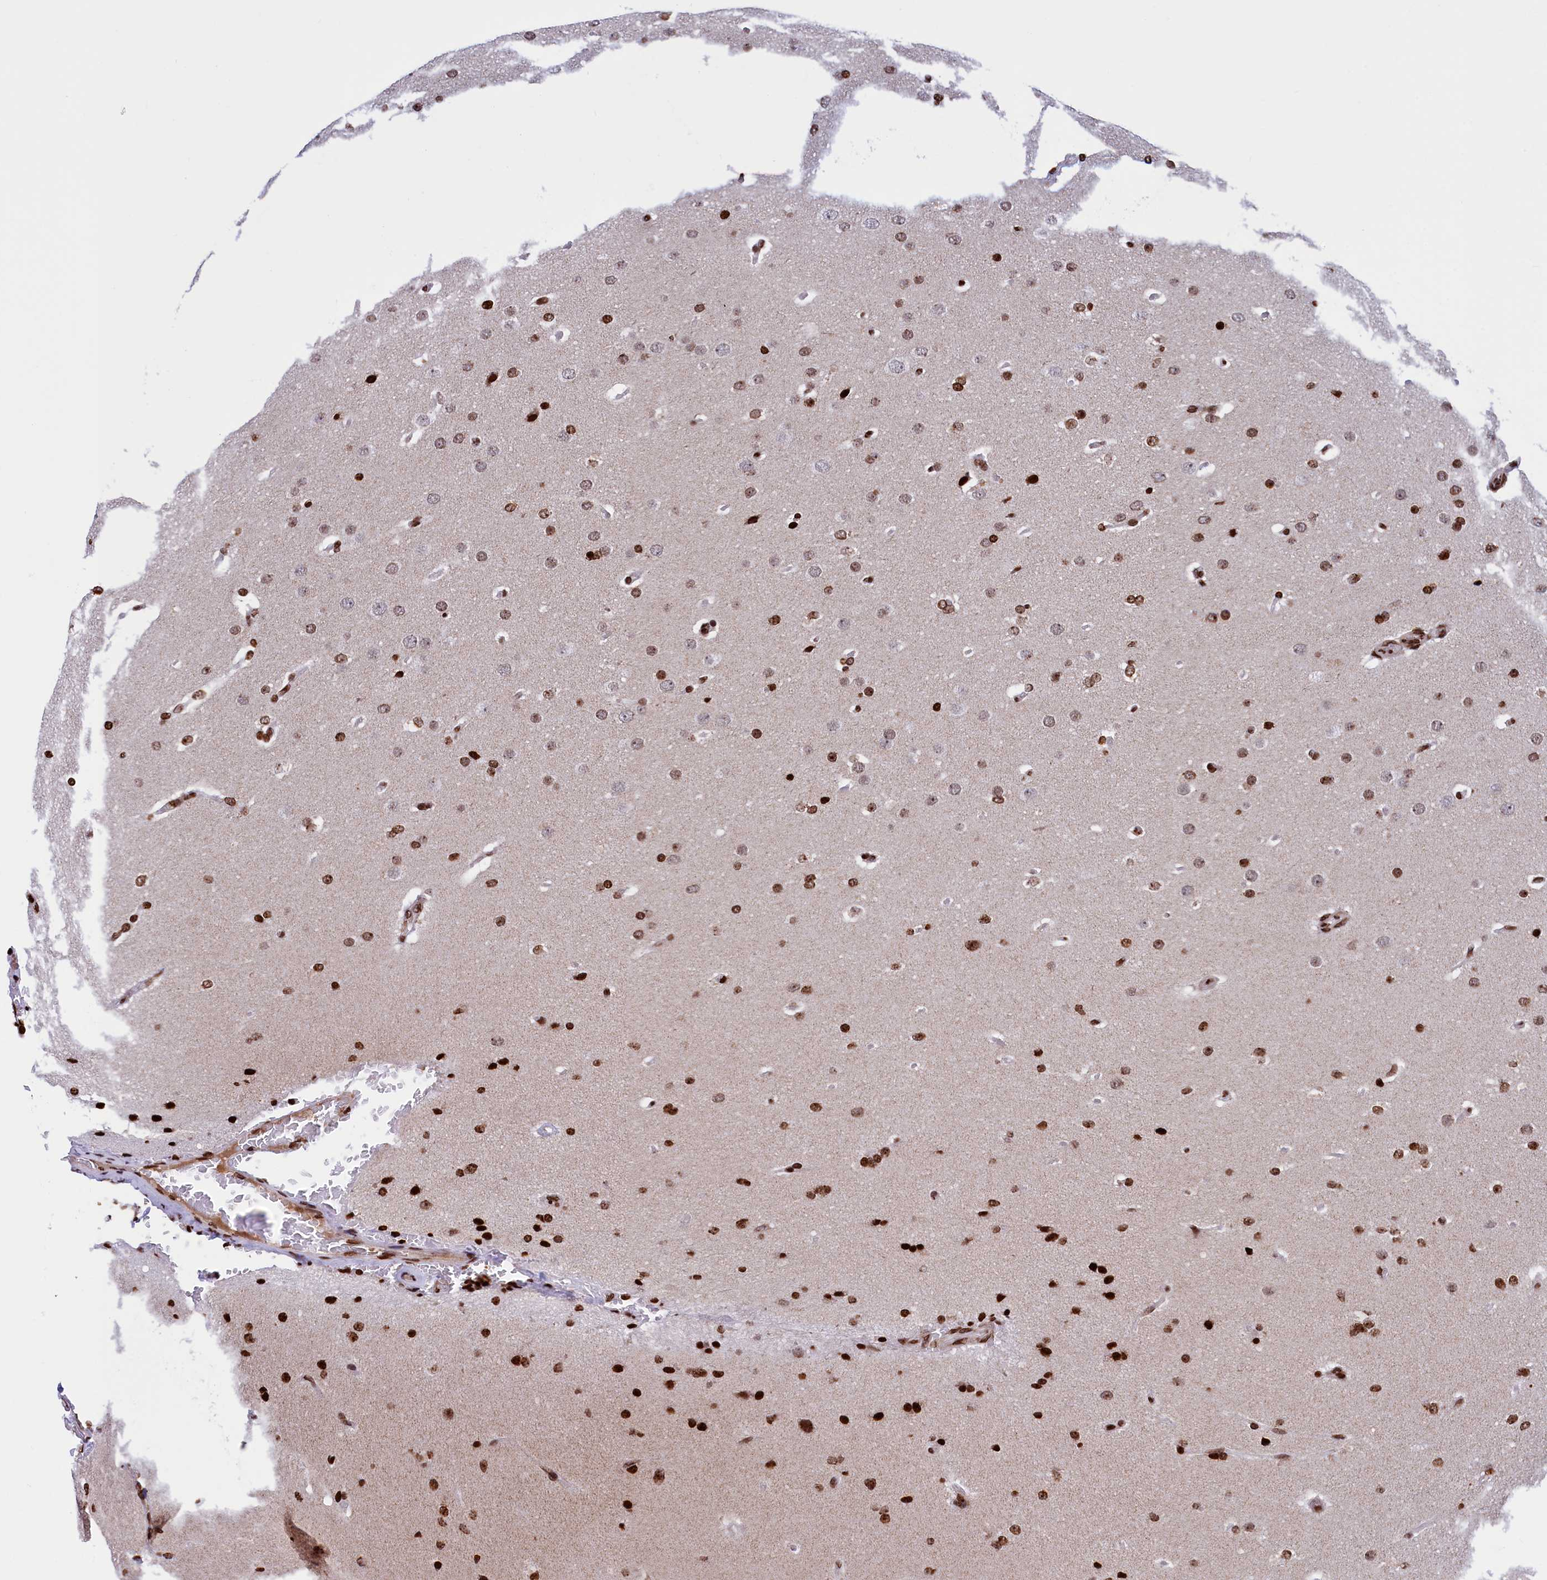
{"staining": {"intensity": "strong", "quantity": ">75%", "location": "nuclear"}, "tissue": "glioma", "cell_type": "Tumor cells", "image_type": "cancer", "snomed": [{"axis": "morphology", "description": "Glioma, malignant, Low grade"}, {"axis": "topography", "description": "Brain"}], "caption": "Immunohistochemistry image of neoplastic tissue: human malignant low-grade glioma stained using IHC demonstrates high levels of strong protein expression localized specifically in the nuclear of tumor cells, appearing as a nuclear brown color.", "gene": "TIMM29", "patient": {"sex": "female", "age": 37}}